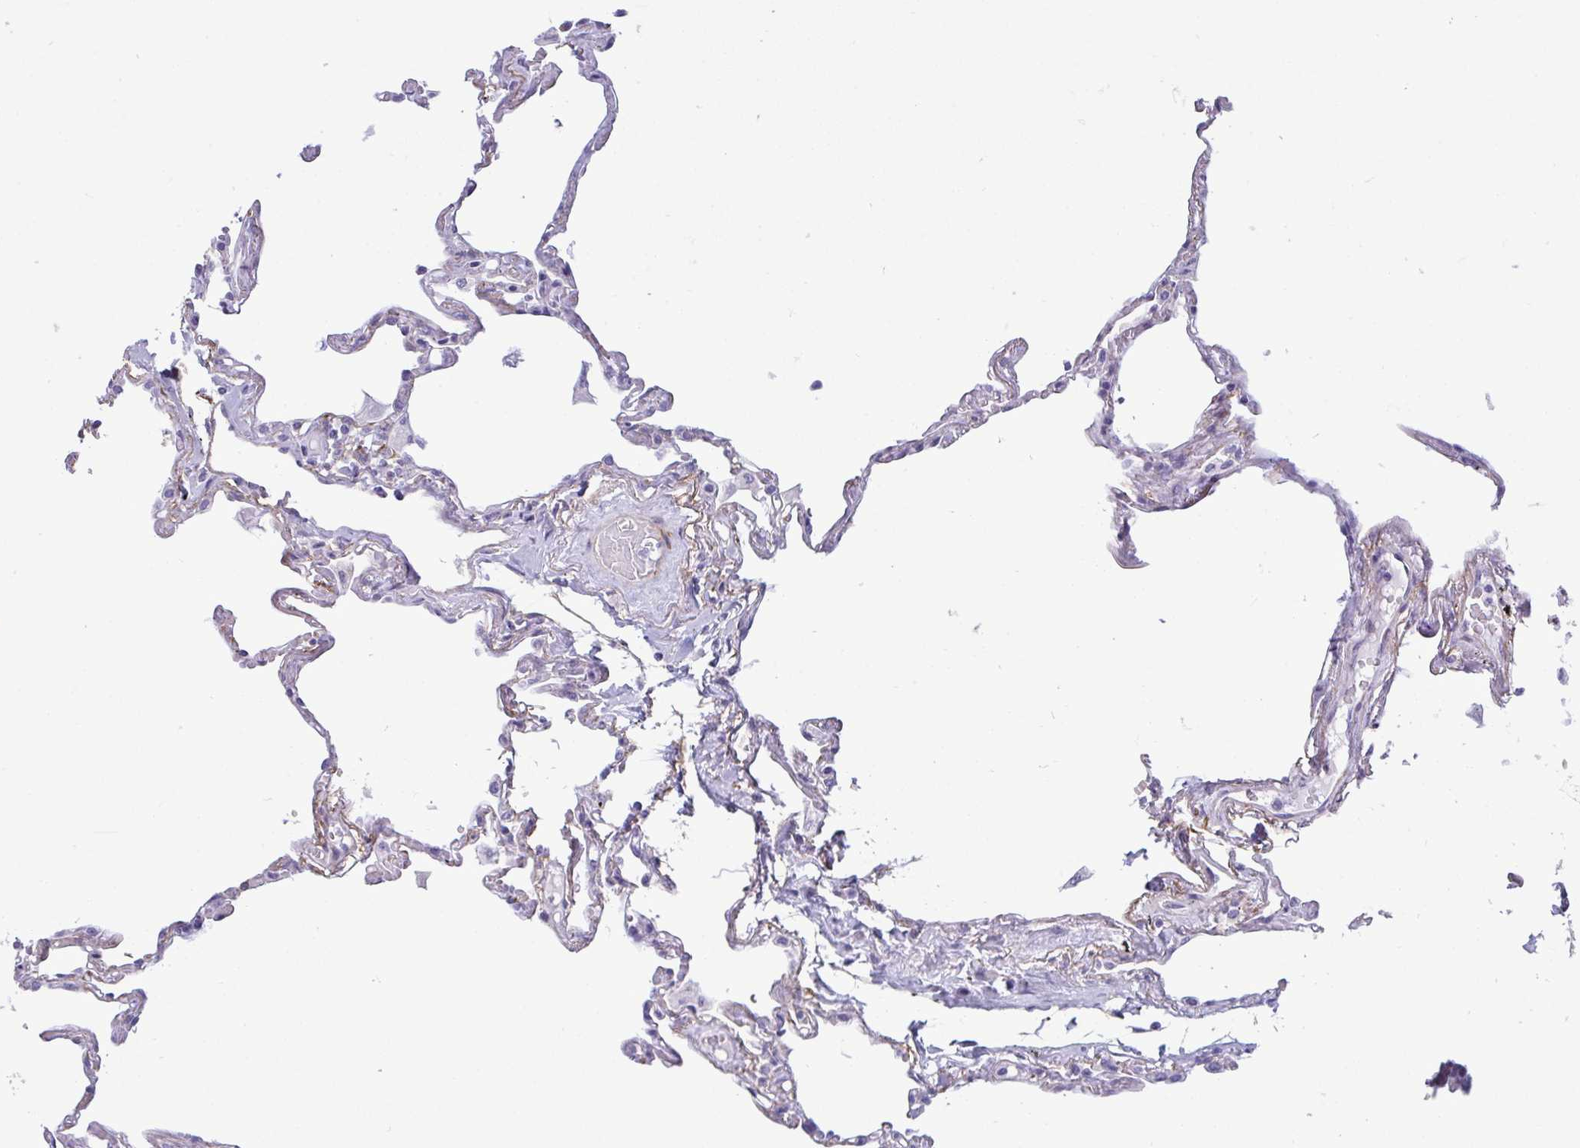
{"staining": {"intensity": "negative", "quantity": "none", "location": "none"}, "tissue": "lung", "cell_type": "Alveolar cells", "image_type": "normal", "snomed": [{"axis": "morphology", "description": "Normal tissue, NOS"}, {"axis": "topography", "description": "Lung"}], "caption": "Alveolar cells are negative for brown protein staining in normal lung. (DAB (3,3'-diaminobenzidine) immunohistochemistry visualized using brightfield microscopy, high magnification).", "gene": "MYH10", "patient": {"sex": "female", "age": 67}}